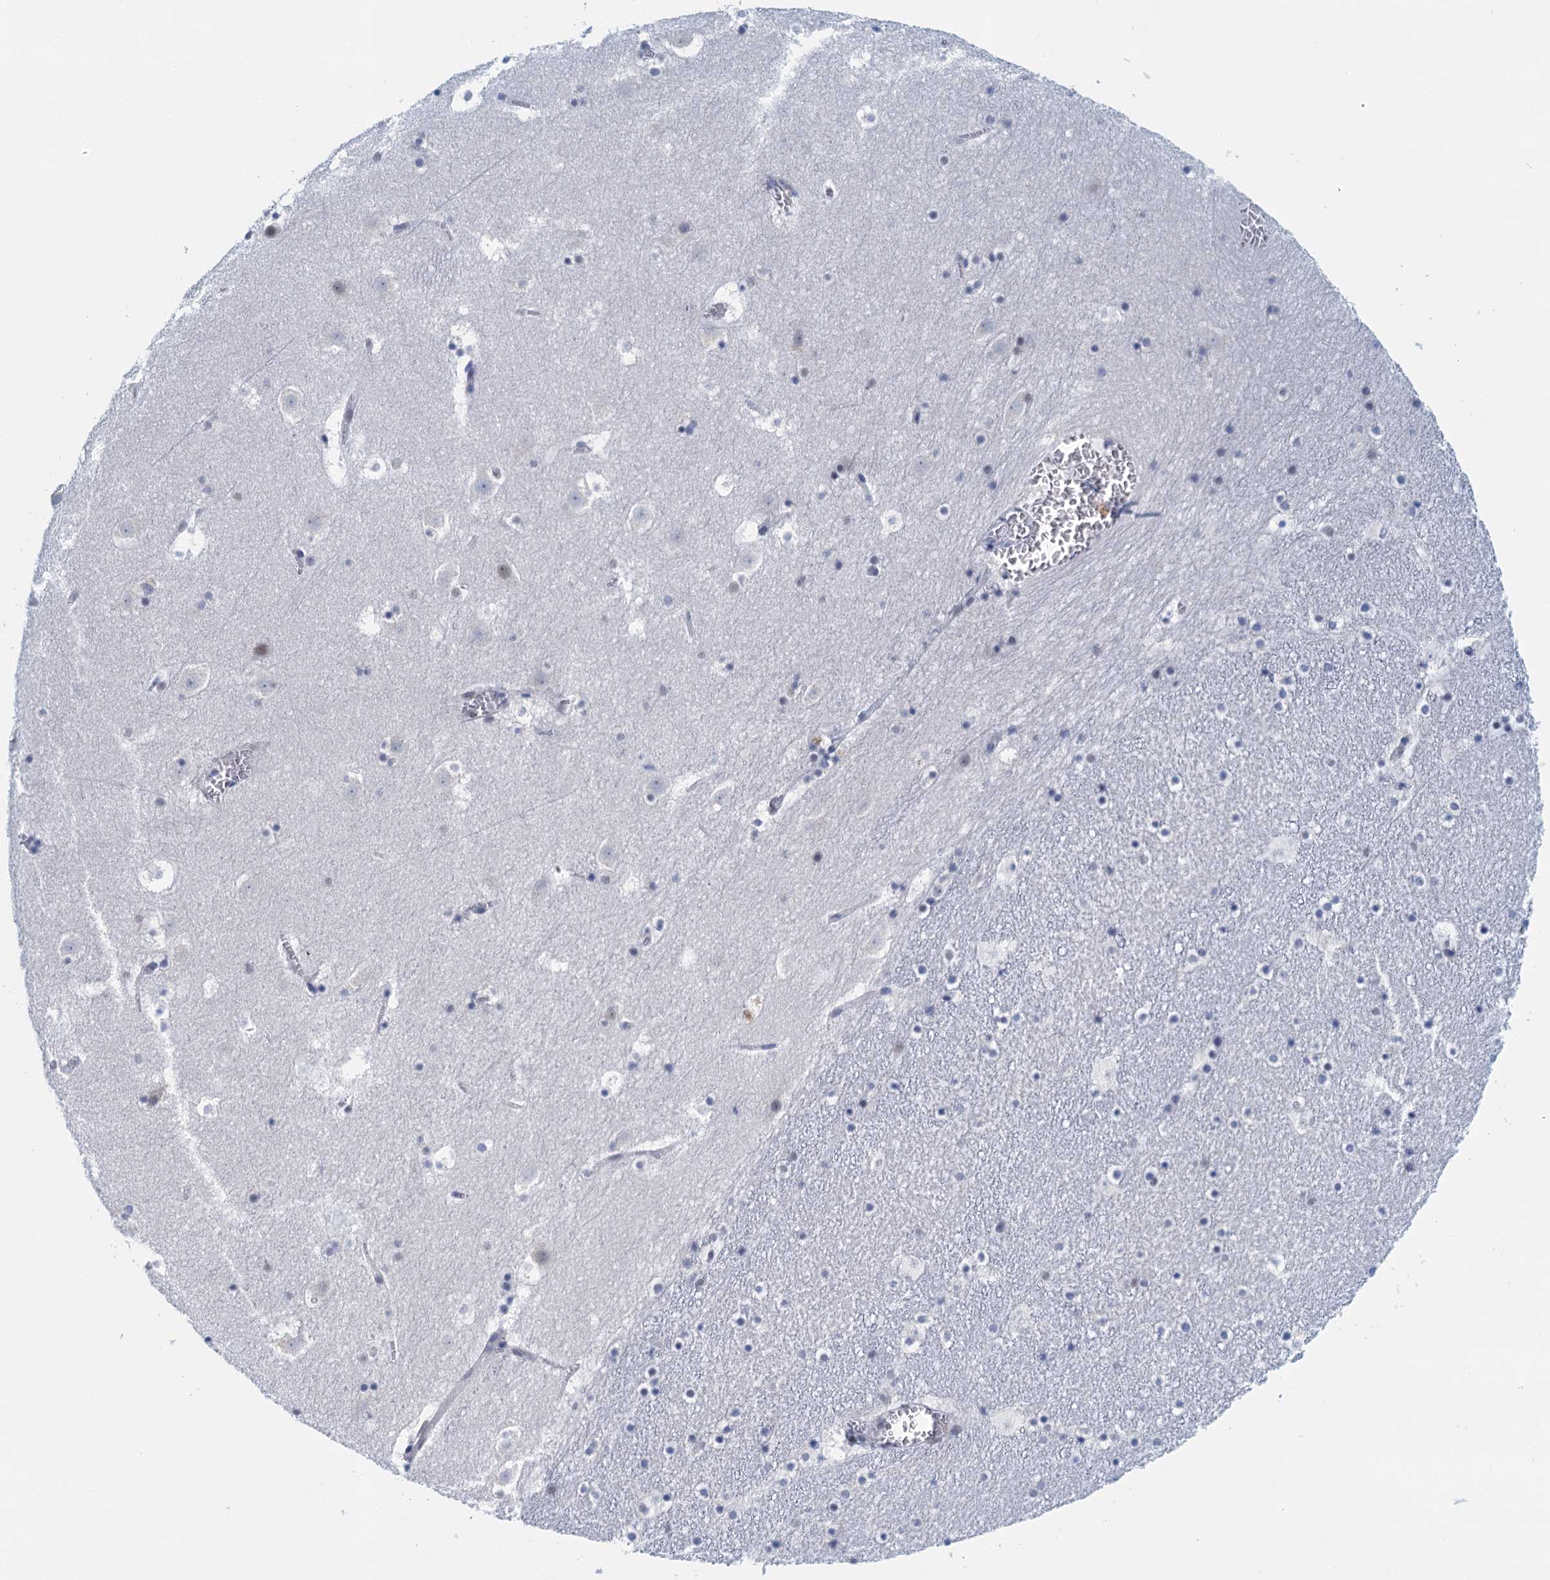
{"staining": {"intensity": "negative", "quantity": "none", "location": "none"}, "tissue": "caudate", "cell_type": "Glial cells", "image_type": "normal", "snomed": [{"axis": "morphology", "description": "Normal tissue, NOS"}, {"axis": "topography", "description": "Lateral ventricle wall"}], "caption": "DAB (3,3'-diaminobenzidine) immunohistochemical staining of unremarkable human caudate demonstrates no significant expression in glial cells.", "gene": "EPS8L1", "patient": {"sex": "male", "age": 45}}